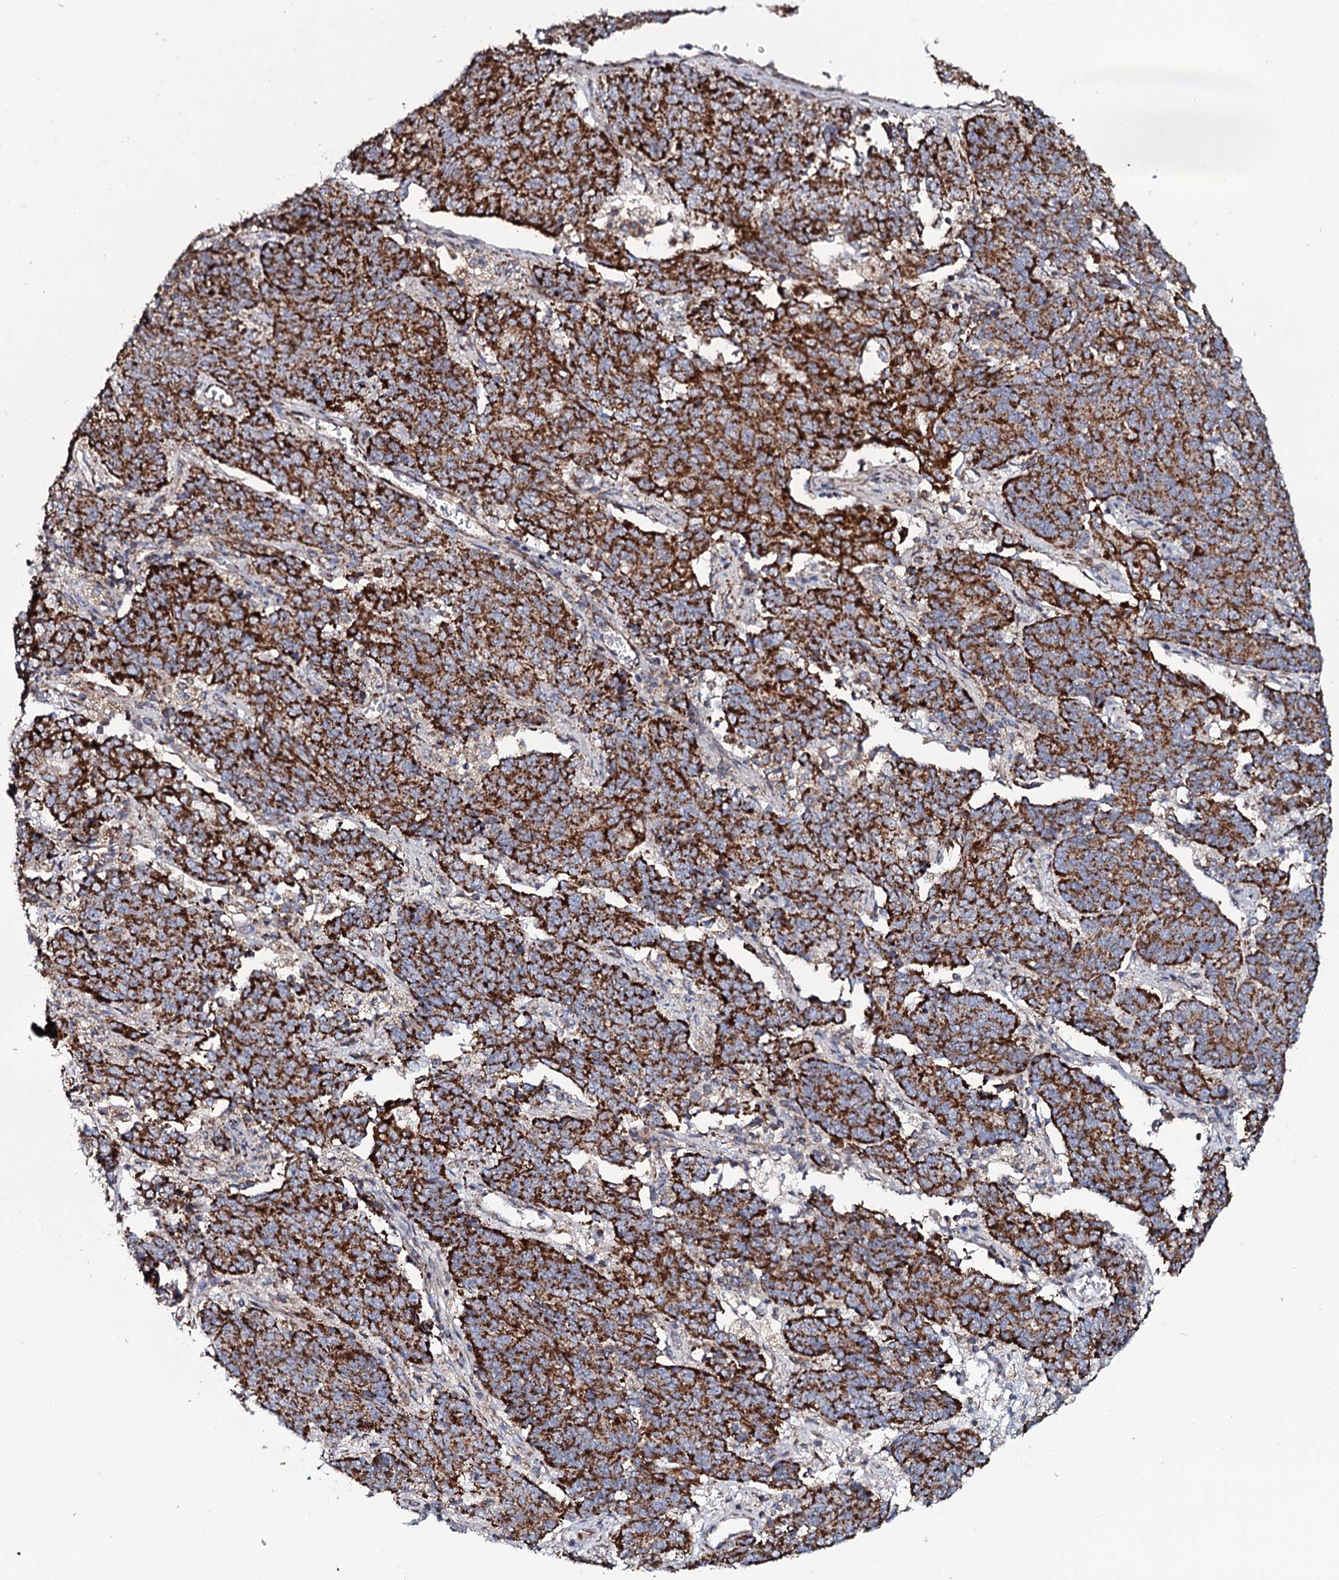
{"staining": {"intensity": "strong", "quantity": ">75%", "location": "cytoplasmic/membranous"}, "tissue": "endometrial cancer", "cell_type": "Tumor cells", "image_type": "cancer", "snomed": [{"axis": "morphology", "description": "Adenocarcinoma, NOS"}, {"axis": "topography", "description": "Endometrium"}], "caption": "Strong cytoplasmic/membranous positivity is identified in about >75% of tumor cells in endometrial cancer (adenocarcinoma). Nuclei are stained in blue.", "gene": "EVC2", "patient": {"sex": "female", "age": 80}}